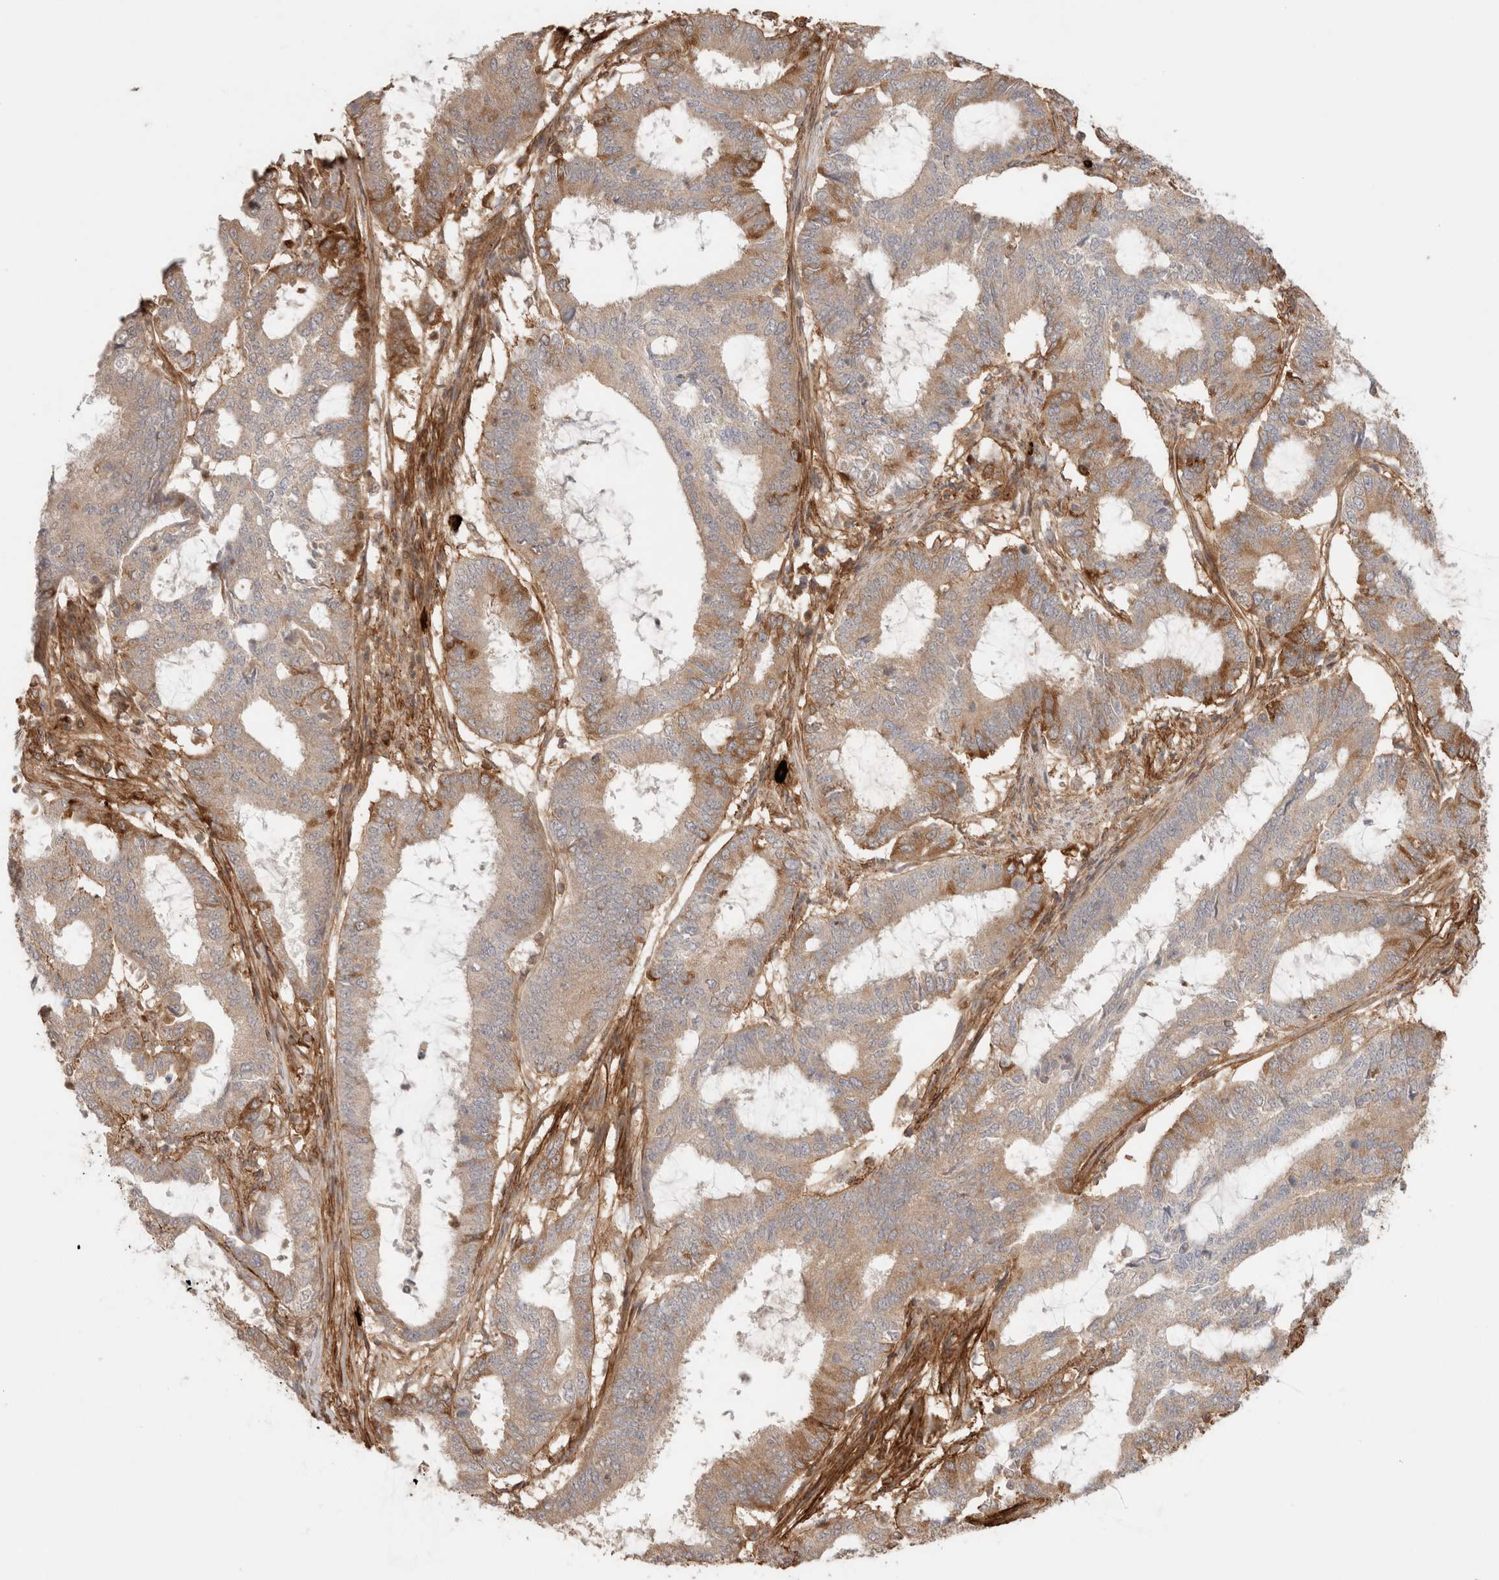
{"staining": {"intensity": "moderate", "quantity": "25%-75%", "location": "cytoplasmic/membranous"}, "tissue": "endometrial cancer", "cell_type": "Tumor cells", "image_type": "cancer", "snomed": [{"axis": "morphology", "description": "Adenocarcinoma, NOS"}, {"axis": "topography", "description": "Endometrium"}], "caption": "Protein staining of adenocarcinoma (endometrial) tissue exhibits moderate cytoplasmic/membranous expression in about 25%-75% of tumor cells.", "gene": "HSPG2", "patient": {"sex": "female", "age": 51}}